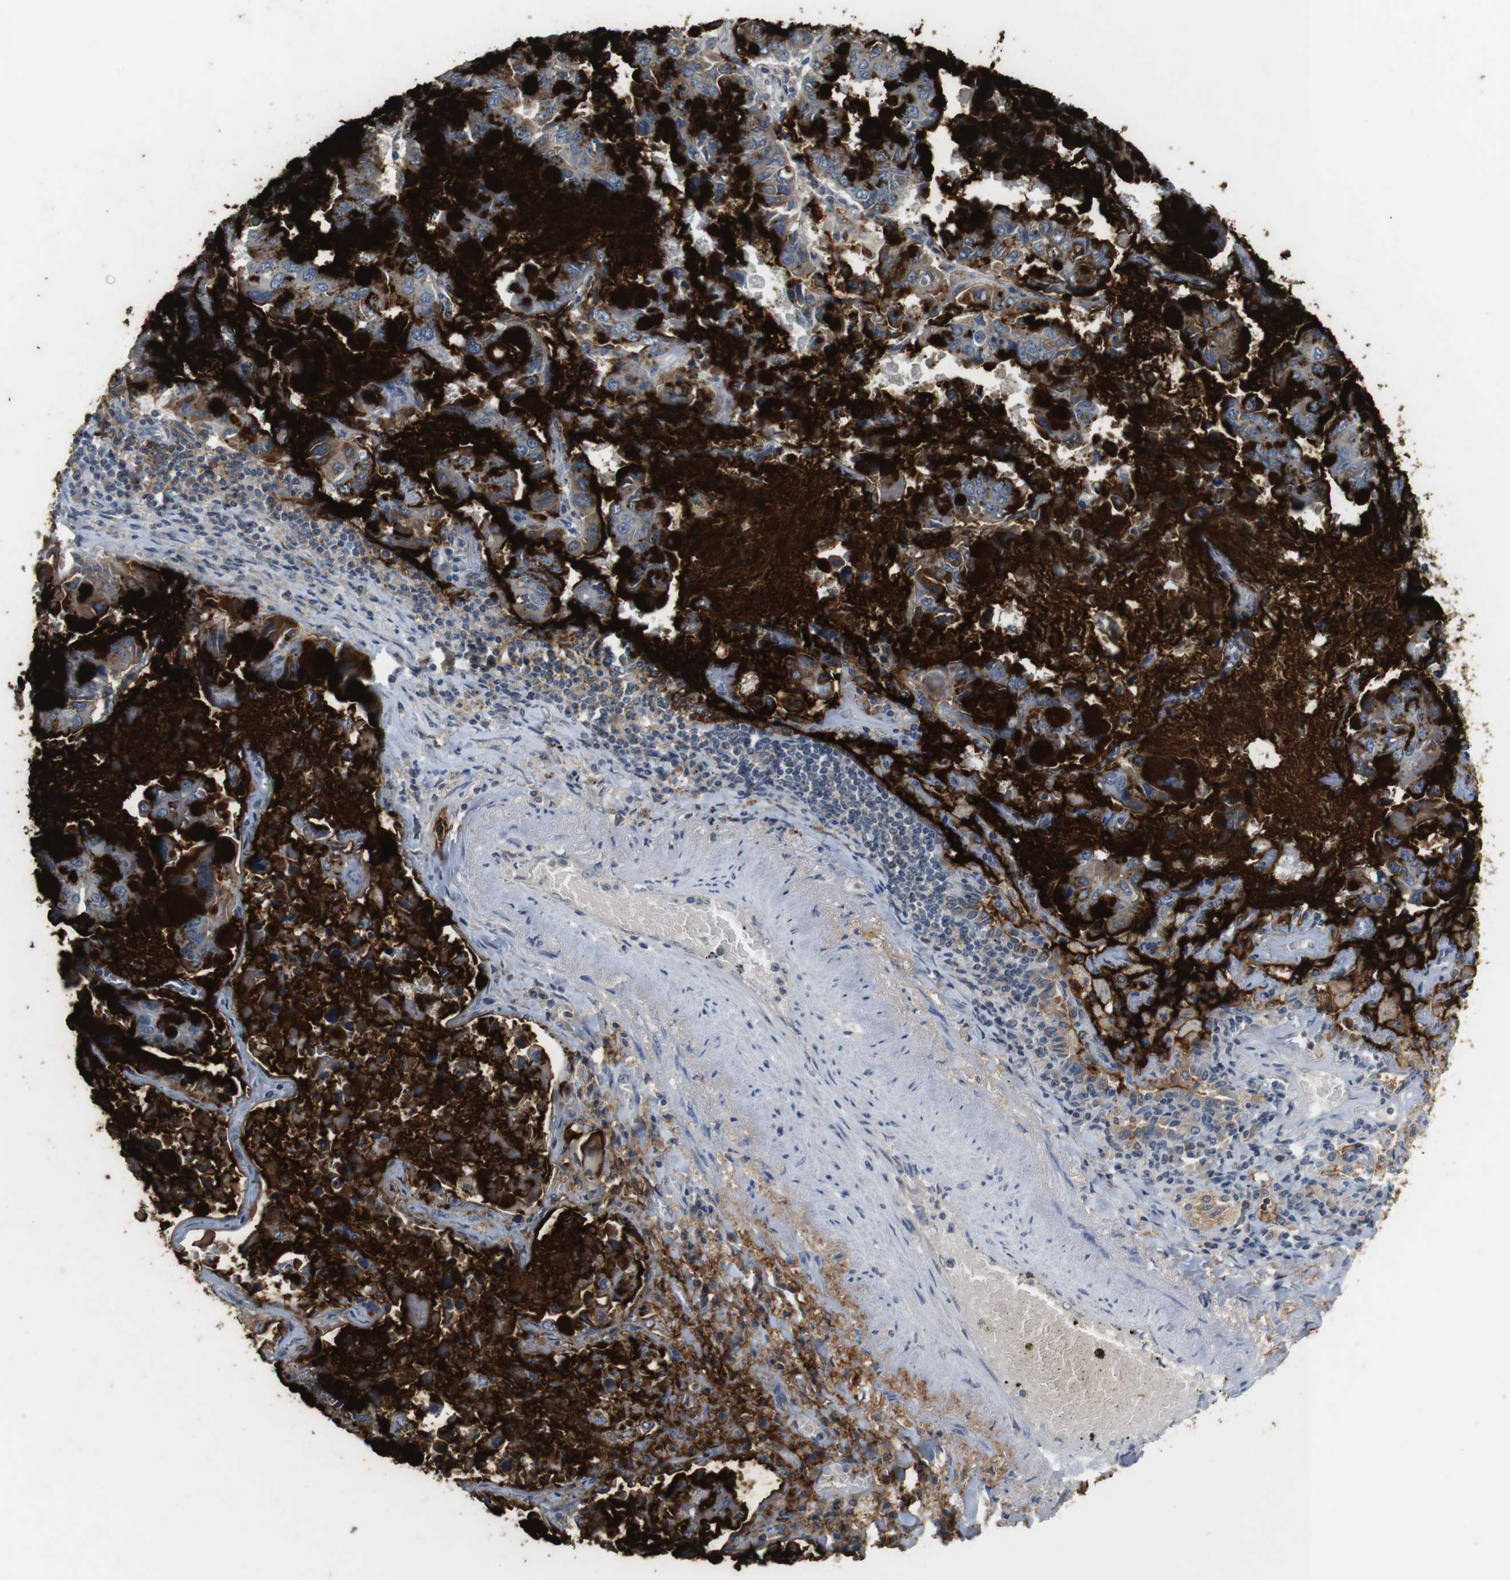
{"staining": {"intensity": "strong", "quantity": ">75%", "location": "cytoplasmic/membranous"}, "tissue": "lung cancer", "cell_type": "Tumor cells", "image_type": "cancer", "snomed": [{"axis": "morphology", "description": "Adenocarcinoma, NOS"}, {"axis": "topography", "description": "Lung"}], "caption": "Protein analysis of lung cancer (adenocarcinoma) tissue displays strong cytoplasmic/membranous expression in about >75% of tumor cells. (DAB (3,3'-diaminobenzidine) = brown stain, brightfield microscopy at high magnification).", "gene": "MUC5B", "patient": {"sex": "male", "age": 64}}